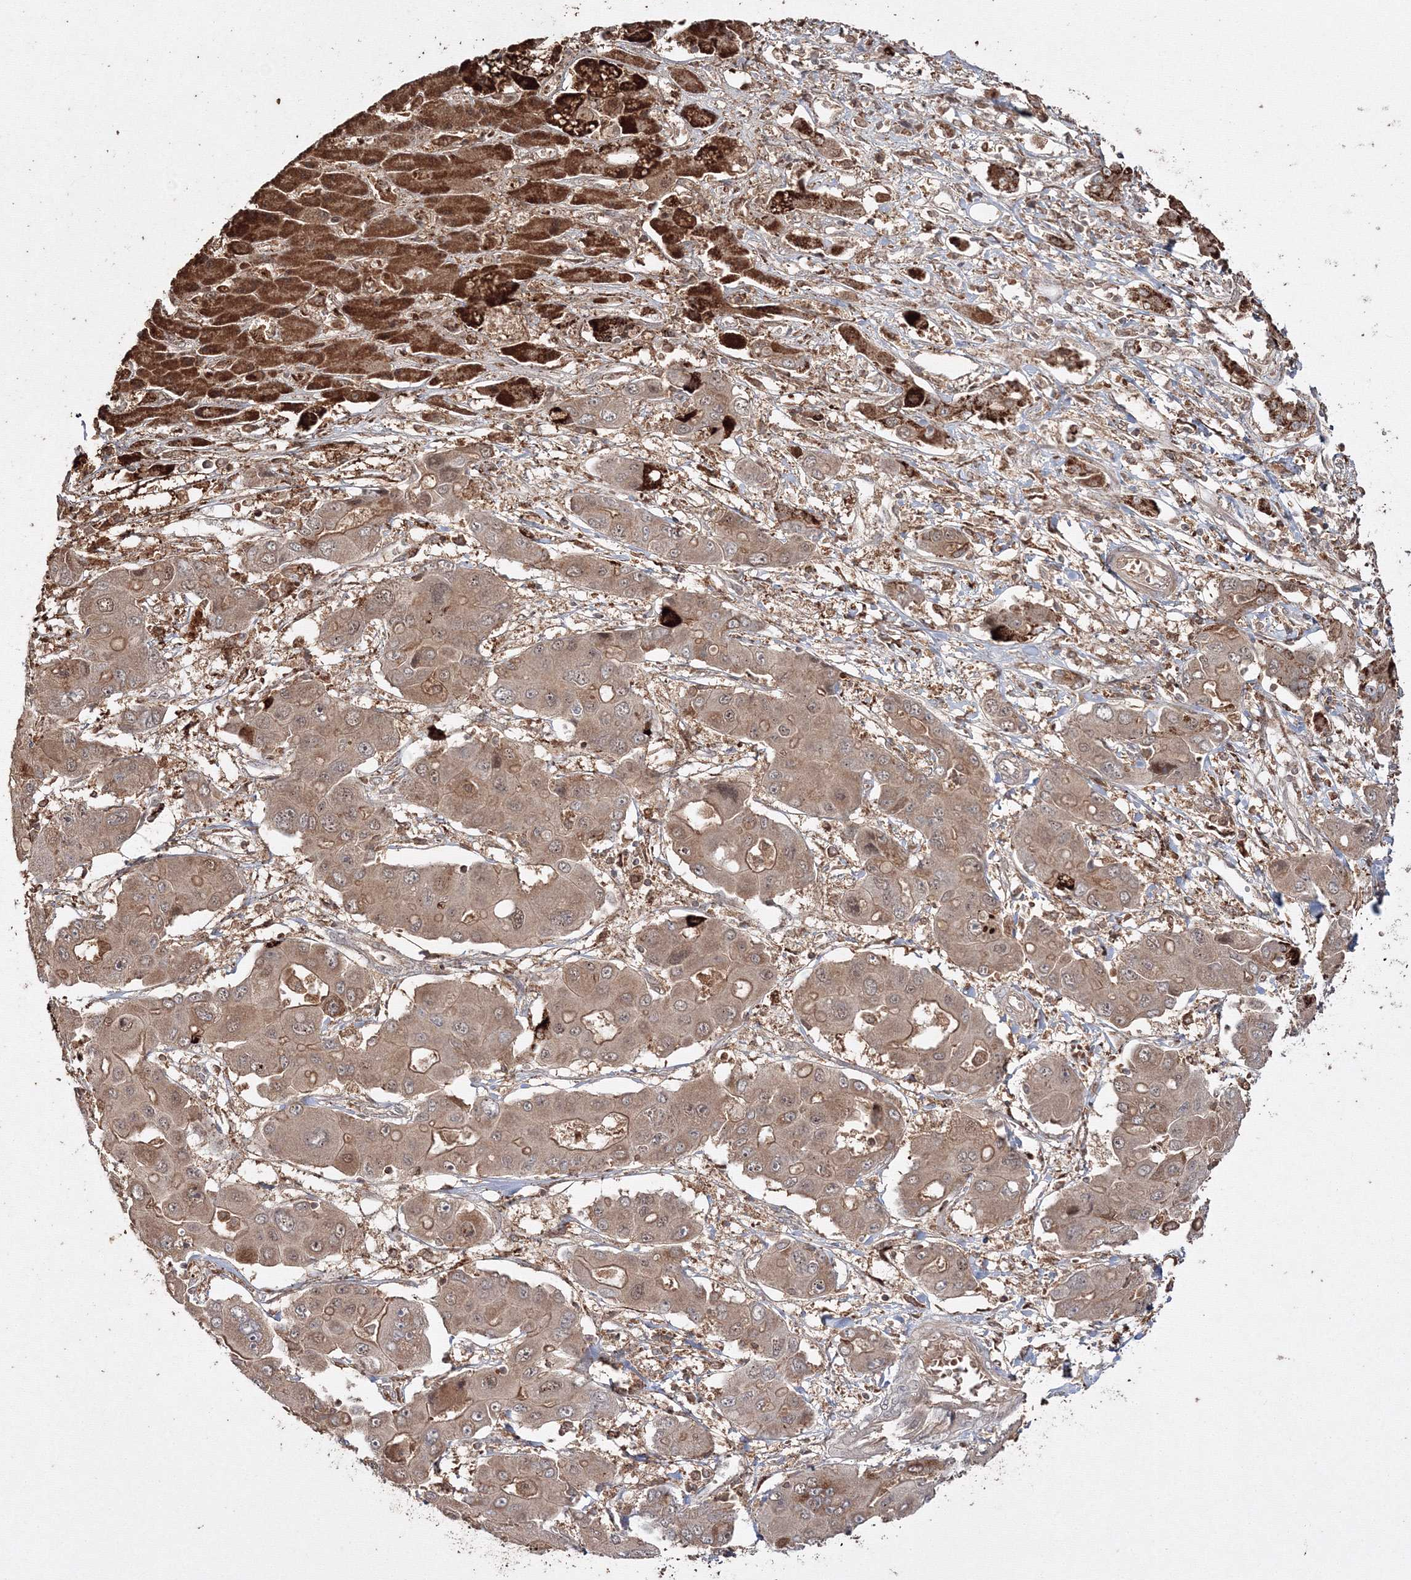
{"staining": {"intensity": "weak", "quantity": ">75%", "location": "cytoplasmic/membranous"}, "tissue": "liver cancer", "cell_type": "Tumor cells", "image_type": "cancer", "snomed": [{"axis": "morphology", "description": "Cholangiocarcinoma"}, {"axis": "topography", "description": "Liver"}], "caption": "About >75% of tumor cells in human liver cancer (cholangiocarcinoma) show weak cytoplasmic/membranous protein staining as visualized by brown immunohistochemical staining.", "gene": "DDO", "patient": {"sex": "male", "age": 67}}